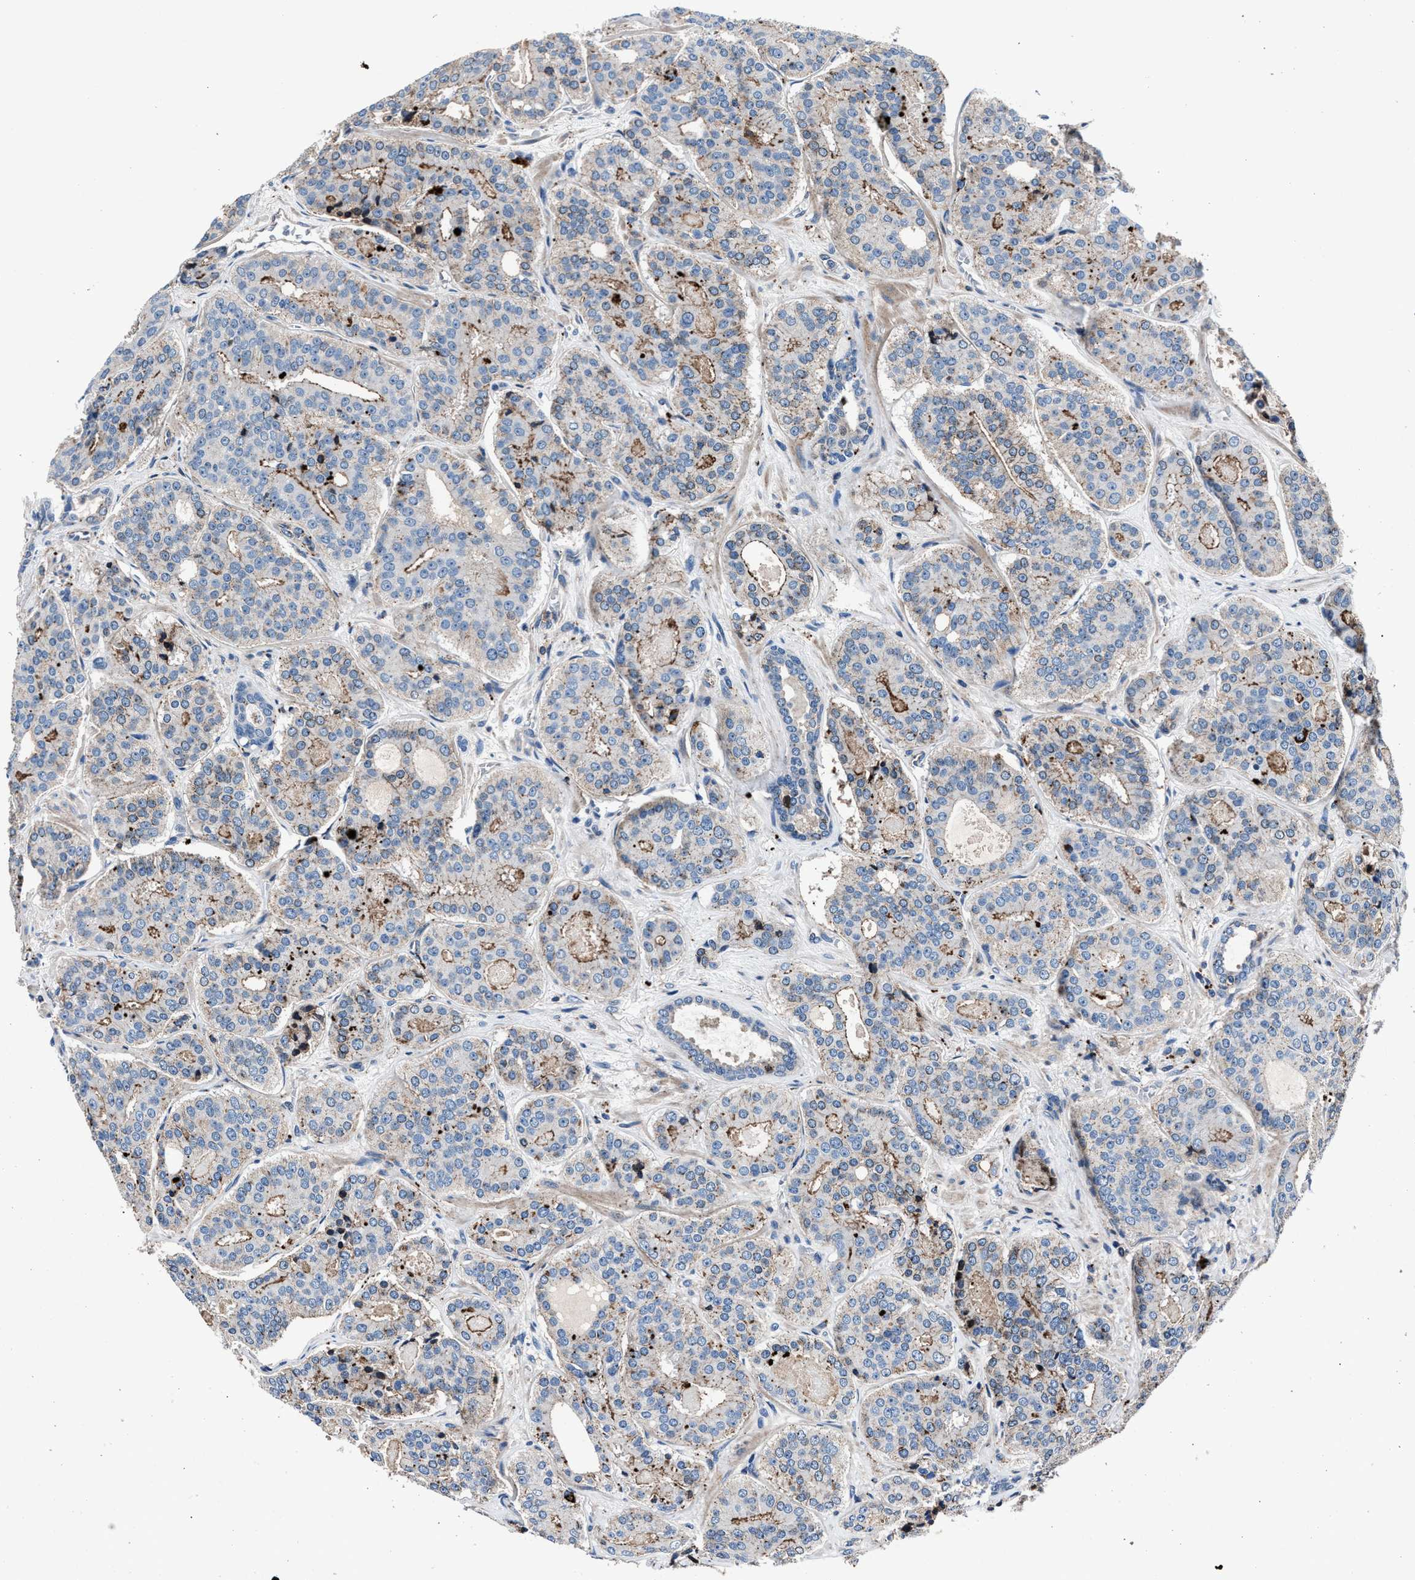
{"staining": {"intensity": "moderate", "quantity": "25%-75%", "location": "cytoplasmic/membranous"}, "tissue": "prostate cancer", "cell_type": "Tumor cells", "image_type": "cancer", "snomed": [{"axis": "morphology", "description": "Adenocarcinoma, High grade"}, {"axis": "topography", "description": "Prostate"}], "caption": "Immunohistochemical staining of human adenocarcinoma (high-grade) (prostate) reveals medium levels of moderate cytoplasmic/membranous protein staining in about 25%-75% of tumor cells.", "gene": "MFSD11", "patient": {"sex": "male", "age": 60}}